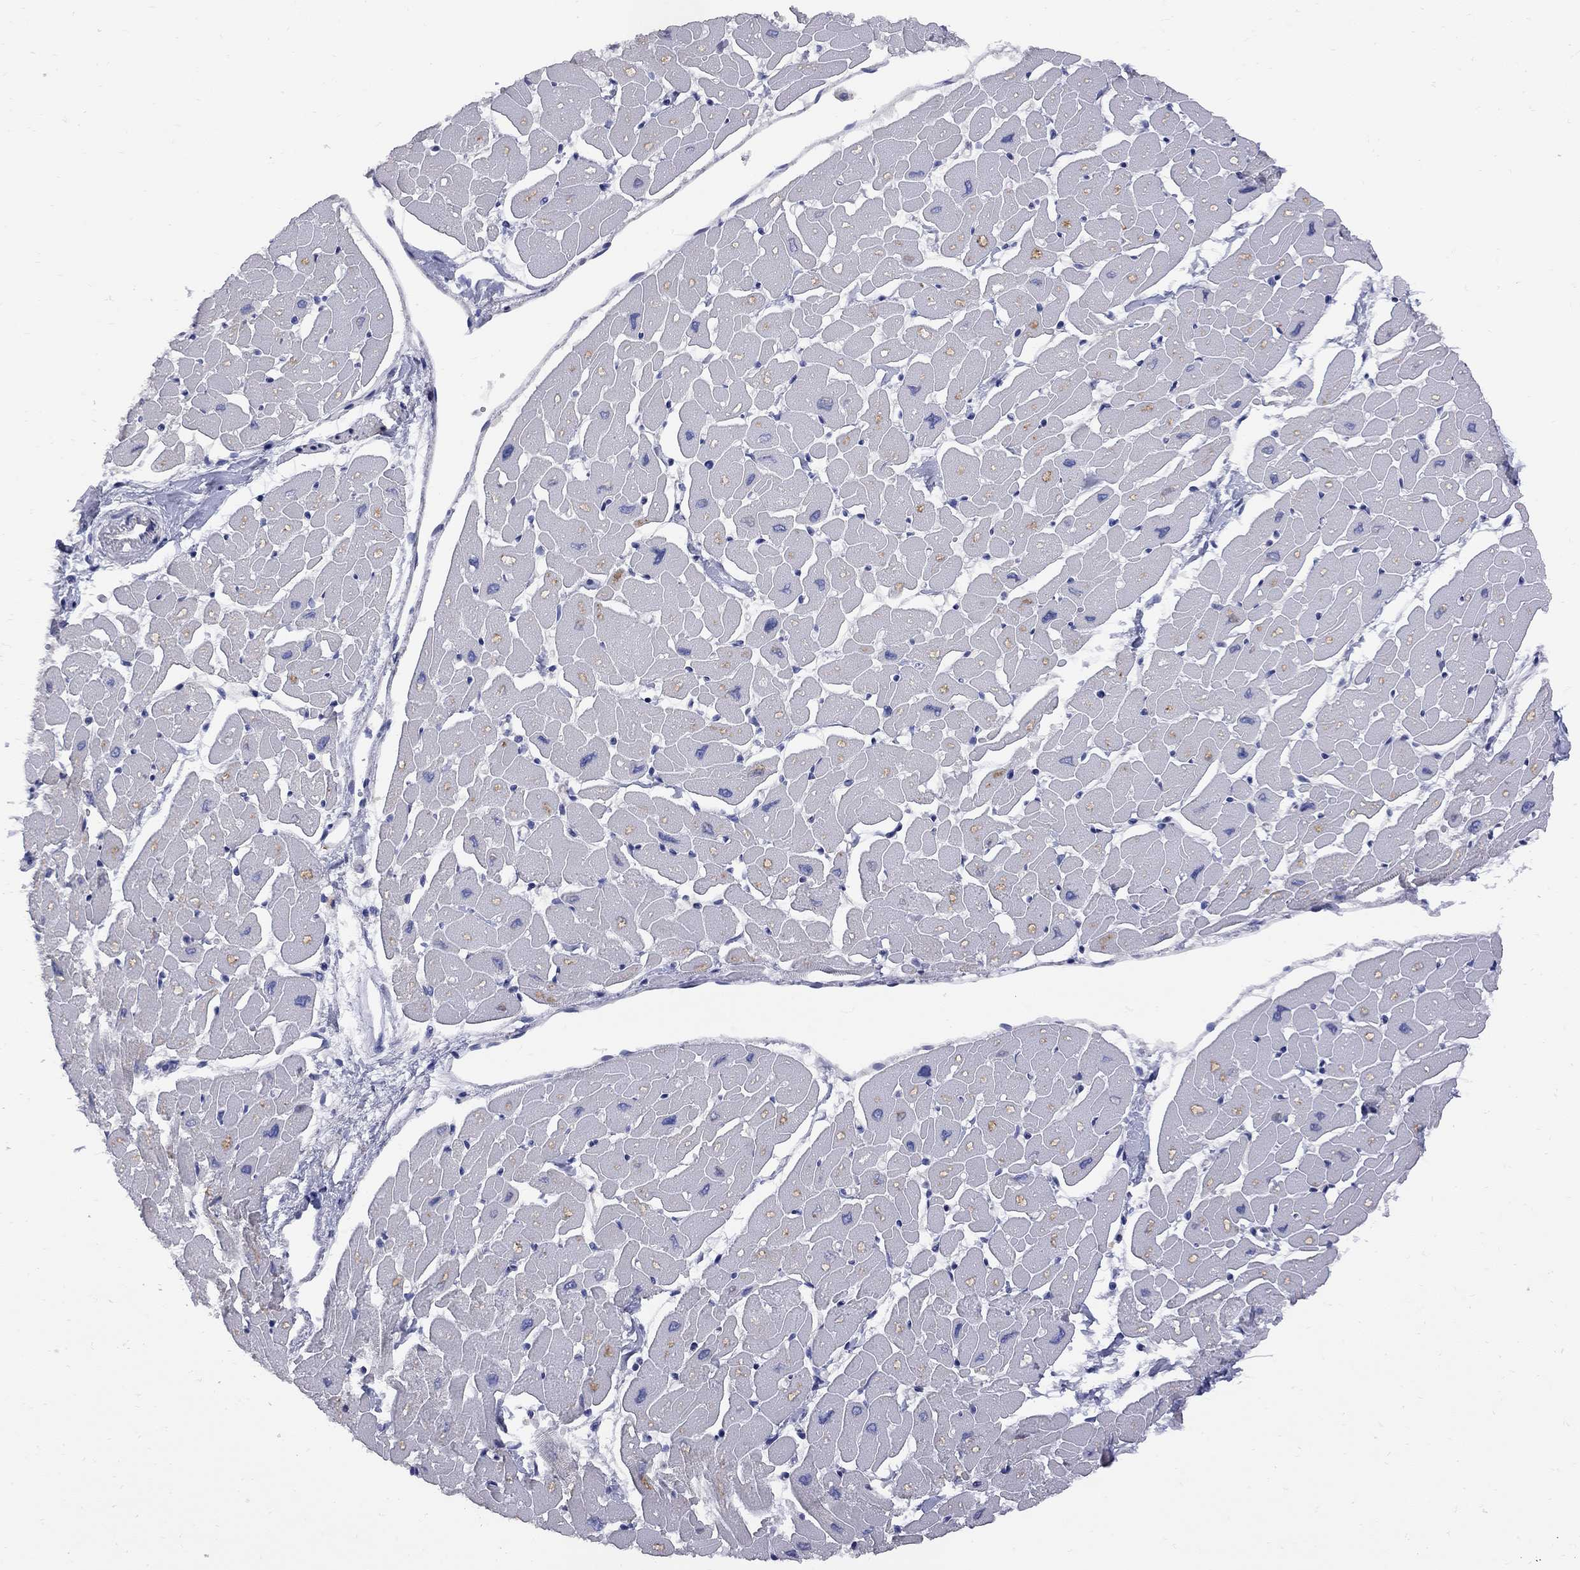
{"staining": {"intensity": "negative", "quantity": "none", "location": "none"}, "tissue": "heart muscle", "cell_type": "Cardiomyocytes", "image_type": "normal", "snomed": [{"axis": "morphology", "description": "Normal tissue, NOS"}, {"axis": "topography", "description": "Heart"}], "caption": "The photomicrograph demonstrates no staining of cardiomyocytes in benign heart muscle.", "gene": "MTHFR", "patient": {"sex": "male", "age": 57}}